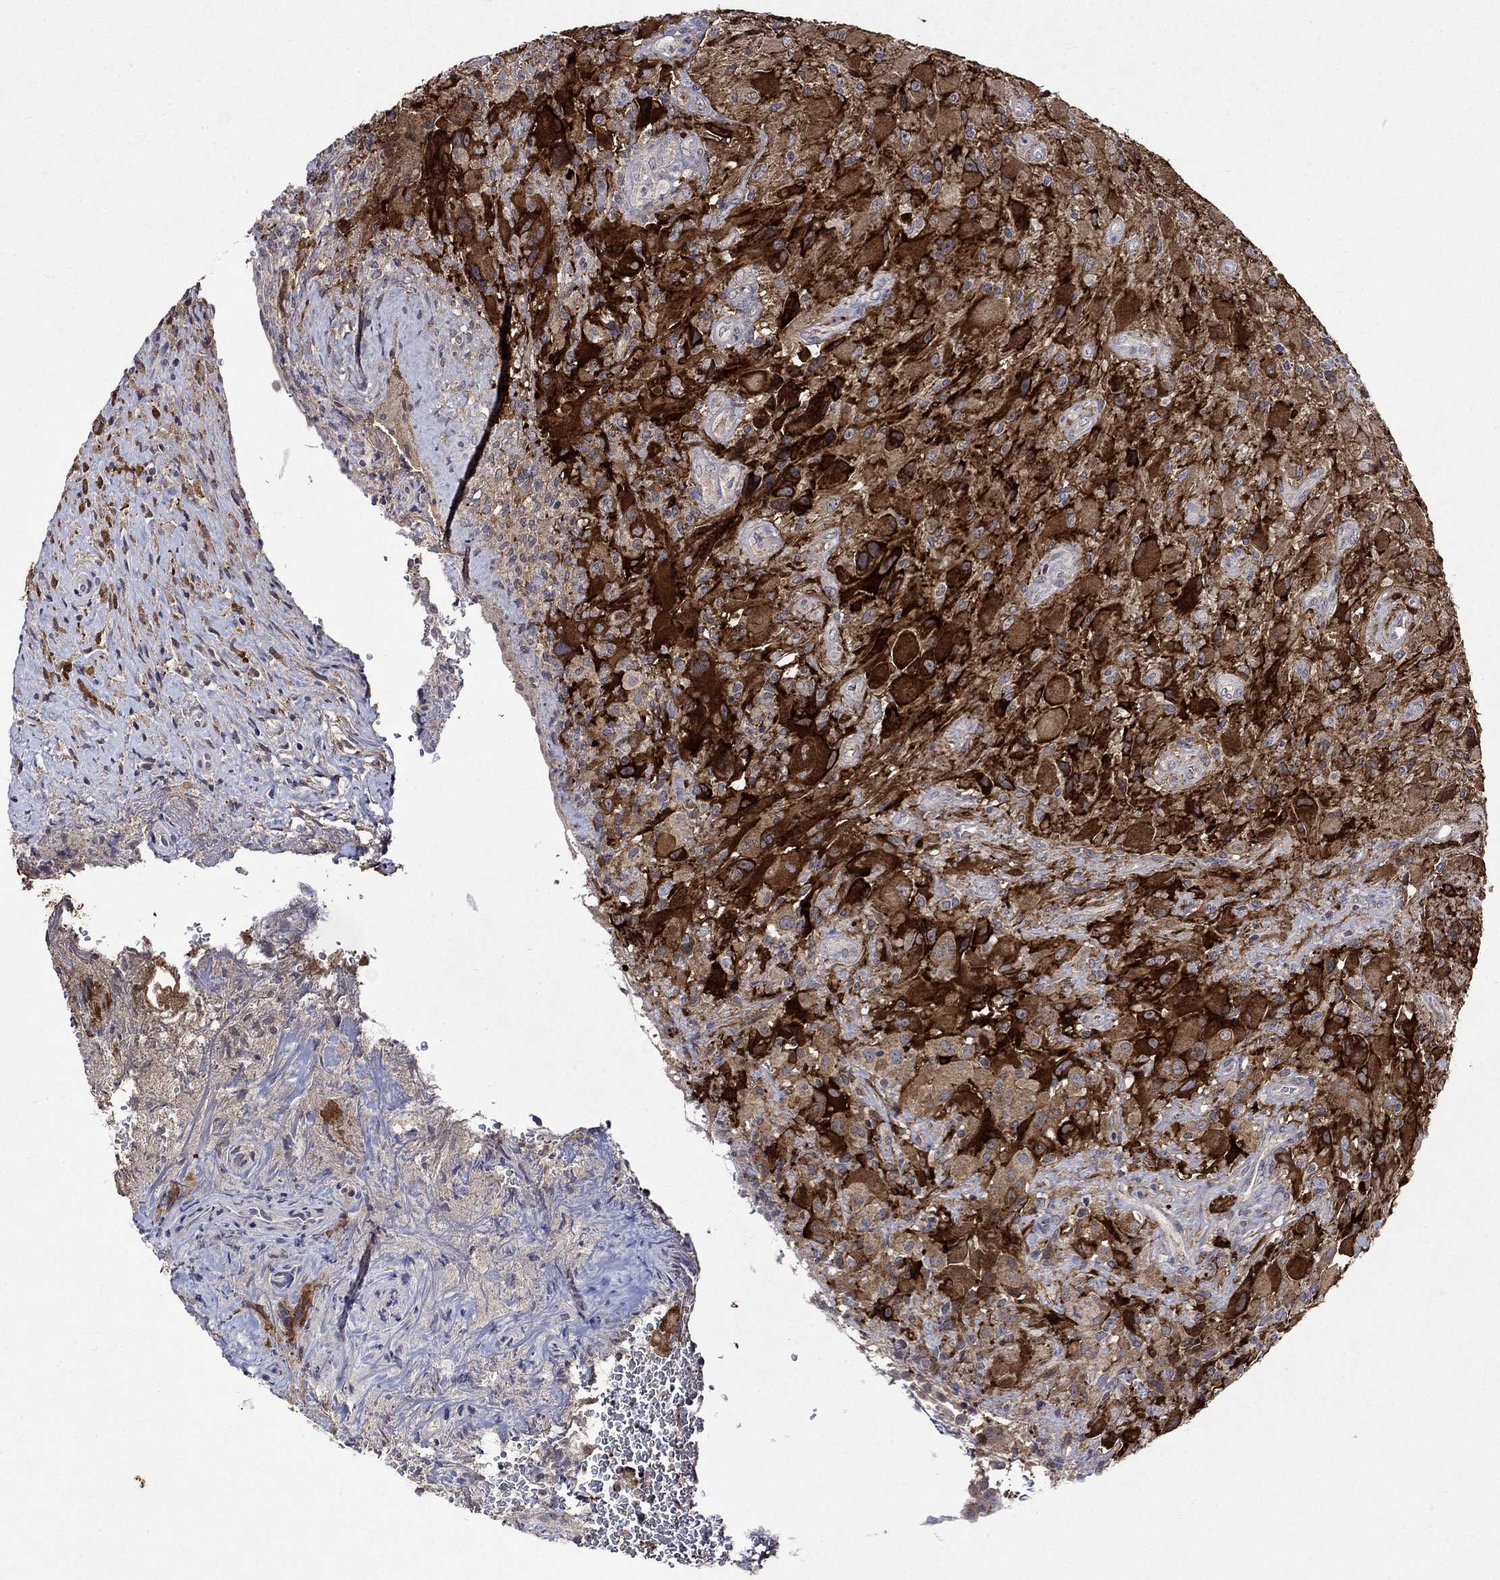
{"staining": {"intensity": "strong", "quantity": "25%-75%", "location": "cytoplasmic/membranous"}, "tissue": "glioma", "cell_type": "Tumor cells", "image_type": "cancer", "snomed": [{"axis": "morphology", "description": "Glioma, malignant, High grade"}, {"axis": "topography", "description": "Cerebral cortex"}], "caption": "Immunohistochemistry (IHC) staining of glioma, which reveals high levels of strong cytoplasmic/membranous staining in about 25%-75% of tumor cells indicating strong cytoplasmic/membranous protein positivity. The staining was performed using DAB (3,3'-diaminobenzidine) (brown) for protein detection and nuclei were counterstained in hematoxylin (blue).", "gene": "CRYAB", "patient": {"sex": "male", "age": 35}}